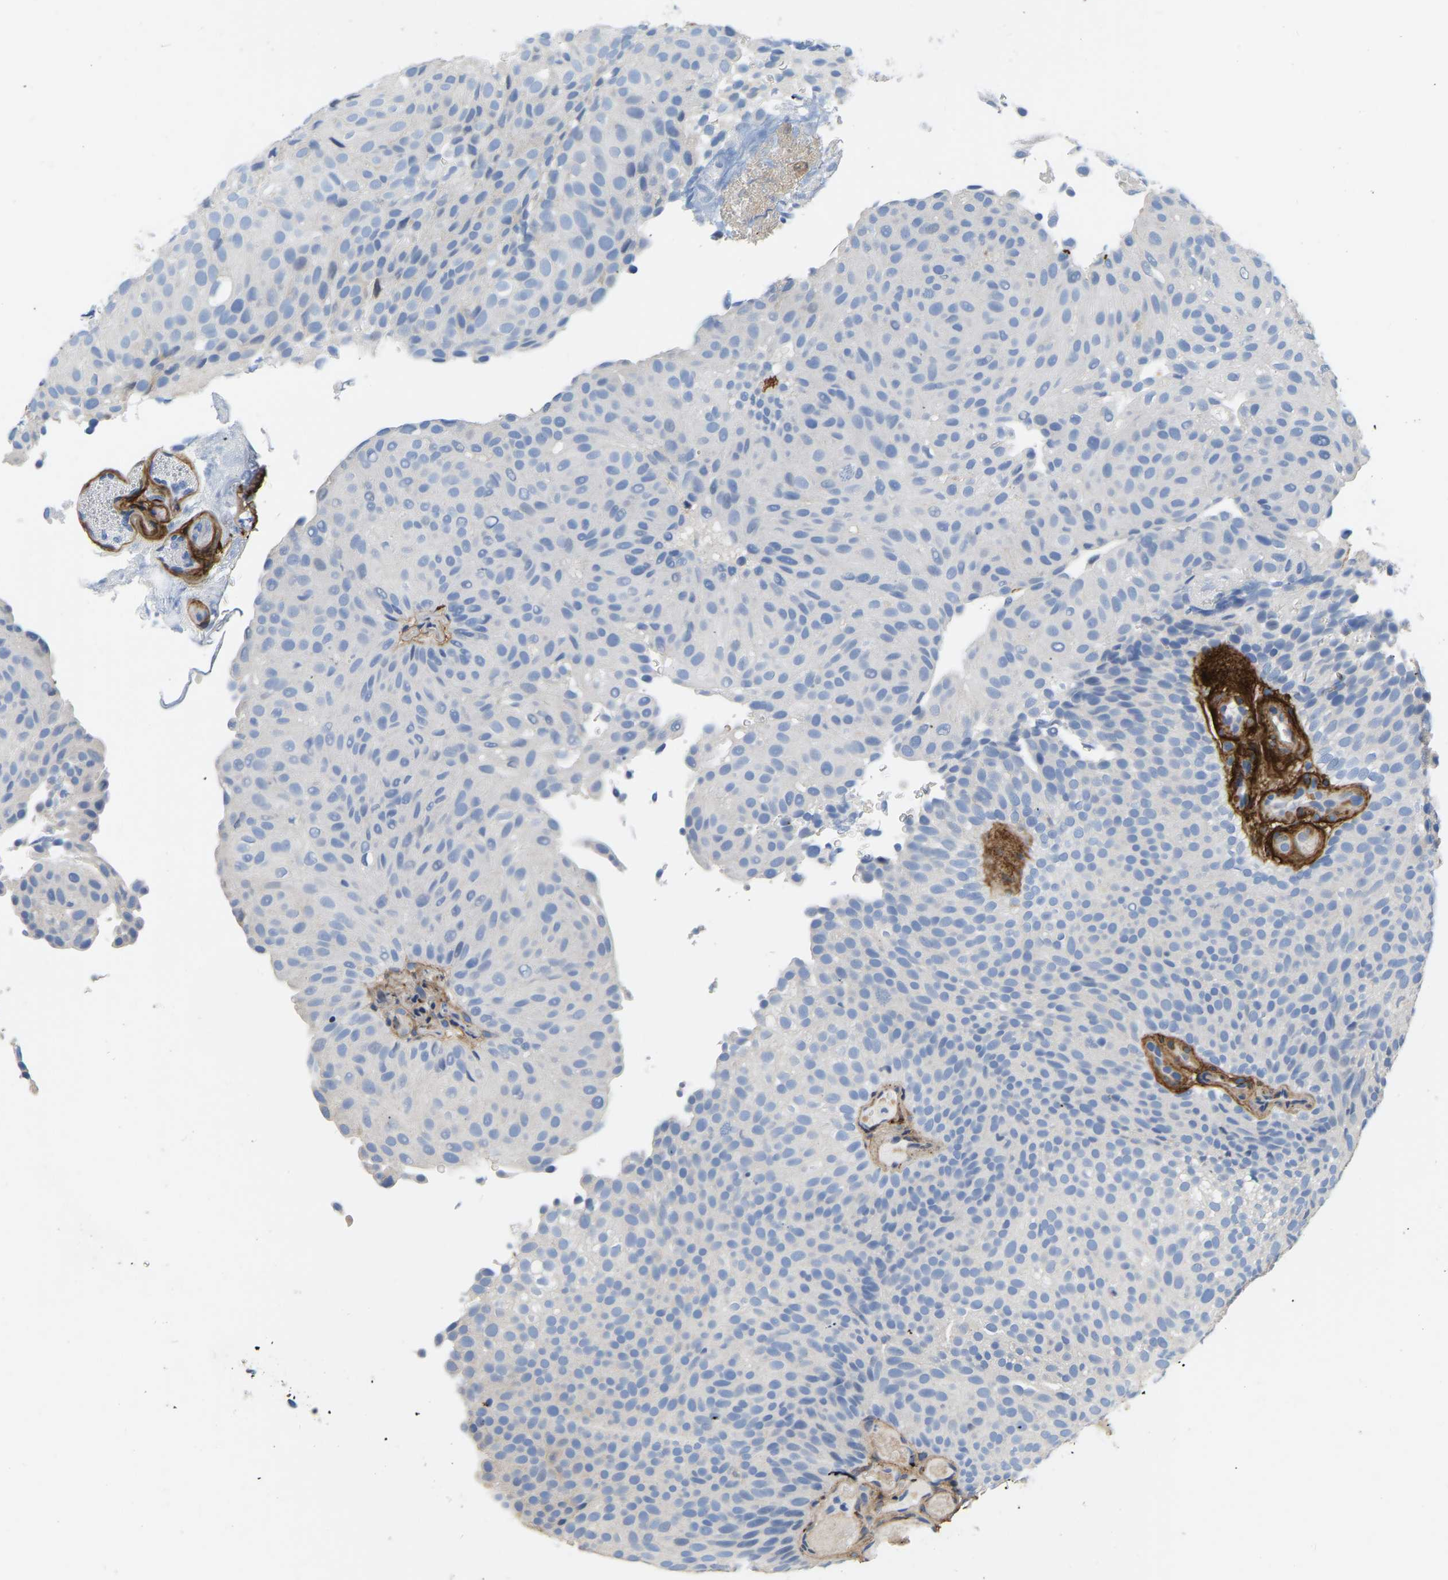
{"staining": {"intensity": "negative", "quantity": "none", "location": "none"}, "tissue": "urothelial cancer", "cell_type": "Tumor cells", "image_type": "cancer", "snomed": [{"axis": "morphology", "description": "Urothelial carcinoma, Low grade"}, {"axis": "topography", "description": "Urinary bladder"}], "caption": "Tumor cells are negative for protein expression in human urothelial carcinoma (low-grade).", "gene": "COL6A1", "patient": {"sex": "male", "age": 78}}